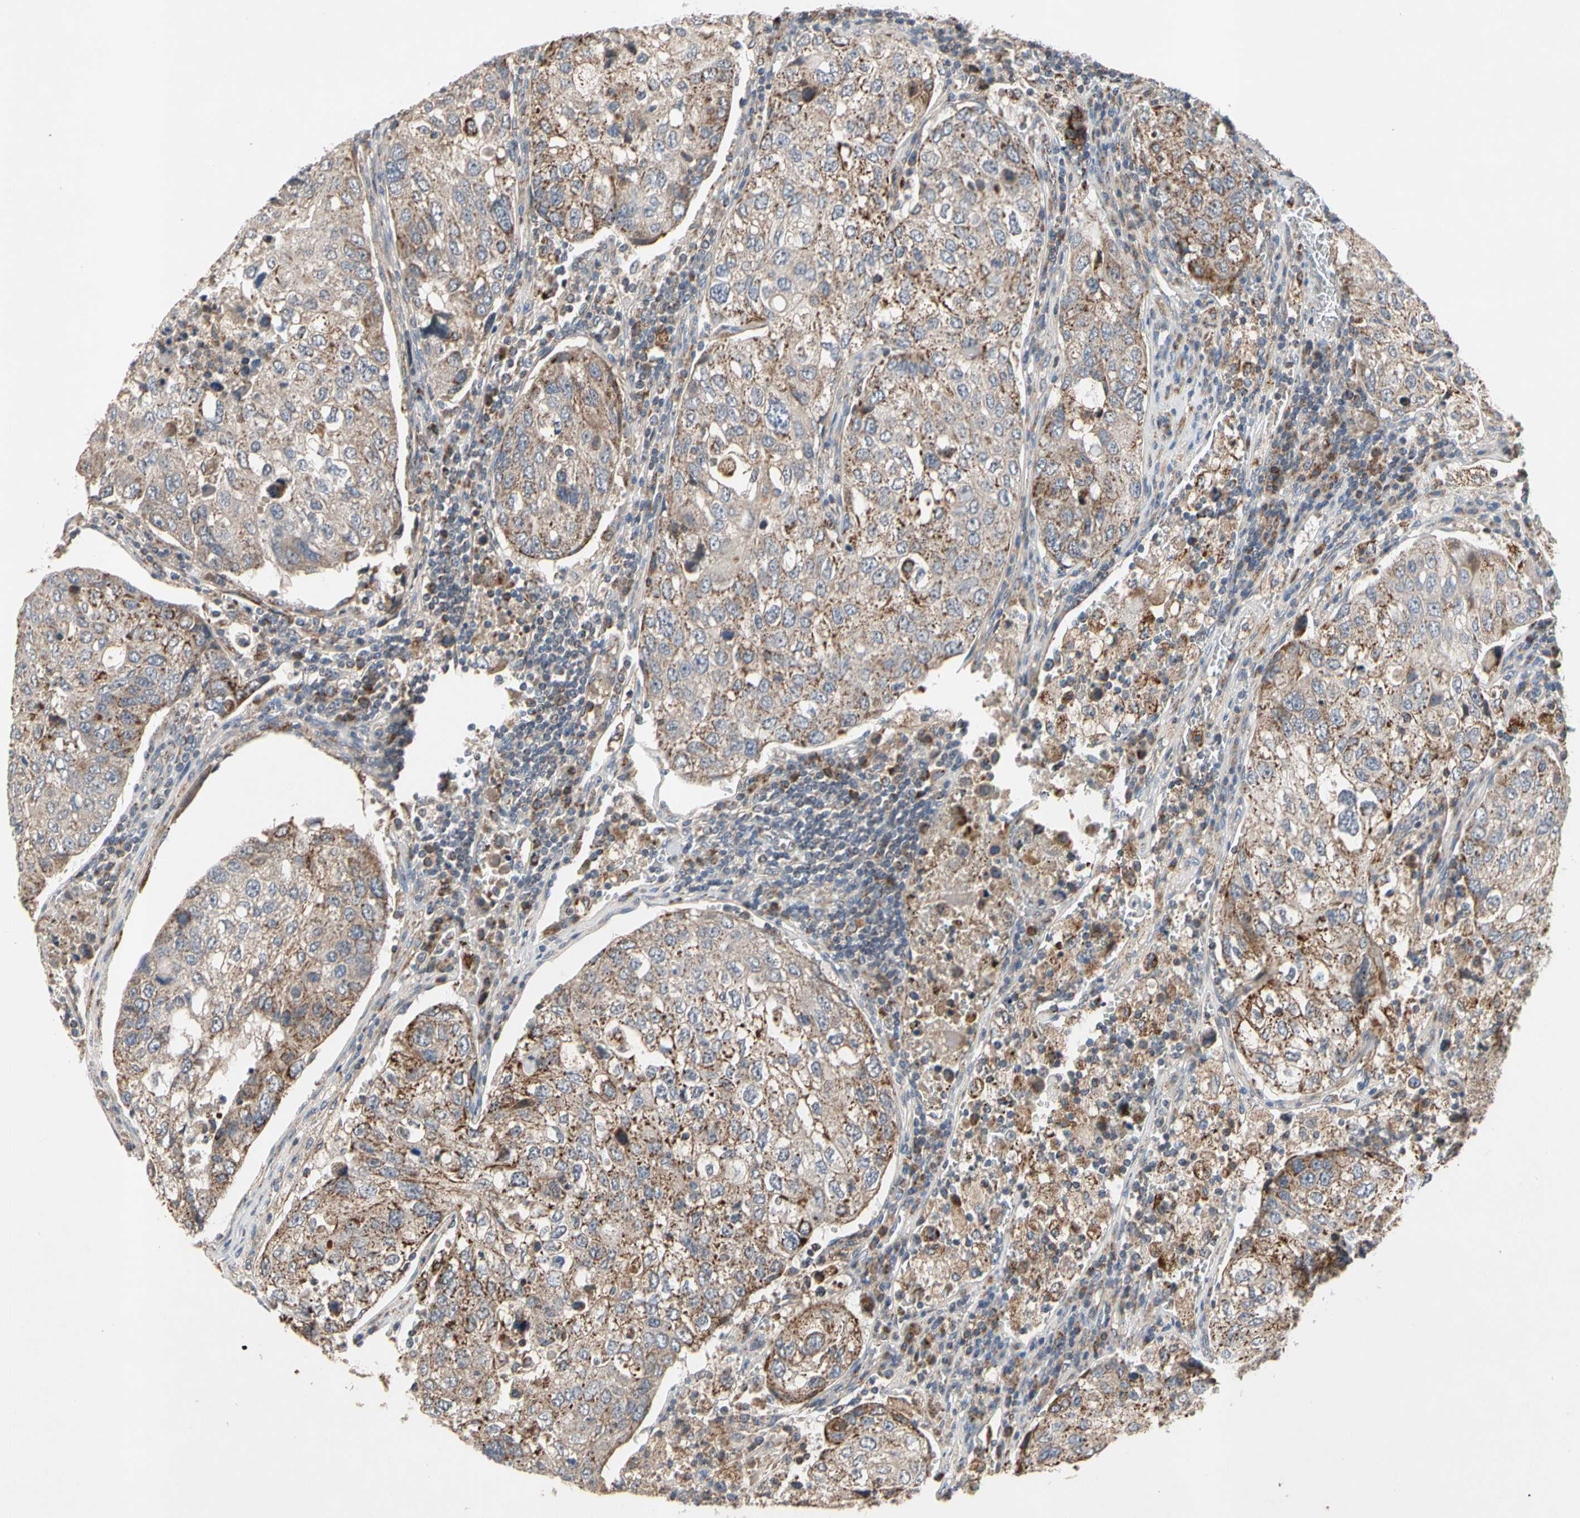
{"staining": {"intensity": "moderate", "quantity": ">75%", "location": "cytoplasmic/membranous"}, "tissue": "urothelial cancer", "cell_type": "Tumor cells", "image_type": "cancer", "snomed": [{"axis": "morphology", "description": "Urothelial carcinoma, High grade"}, {"axis": "topography", "description": "Lymph node"}, {"axis": "topography", "description": "Urinary bladder"}], "caption": "Urothelial cancer stained with a brown dye displays moderate cytoplasmic/membranous positive positivity in about >75% of tumor cells.", "gene": "GPD2", "patient": {"sex": "male", "age": 51}}